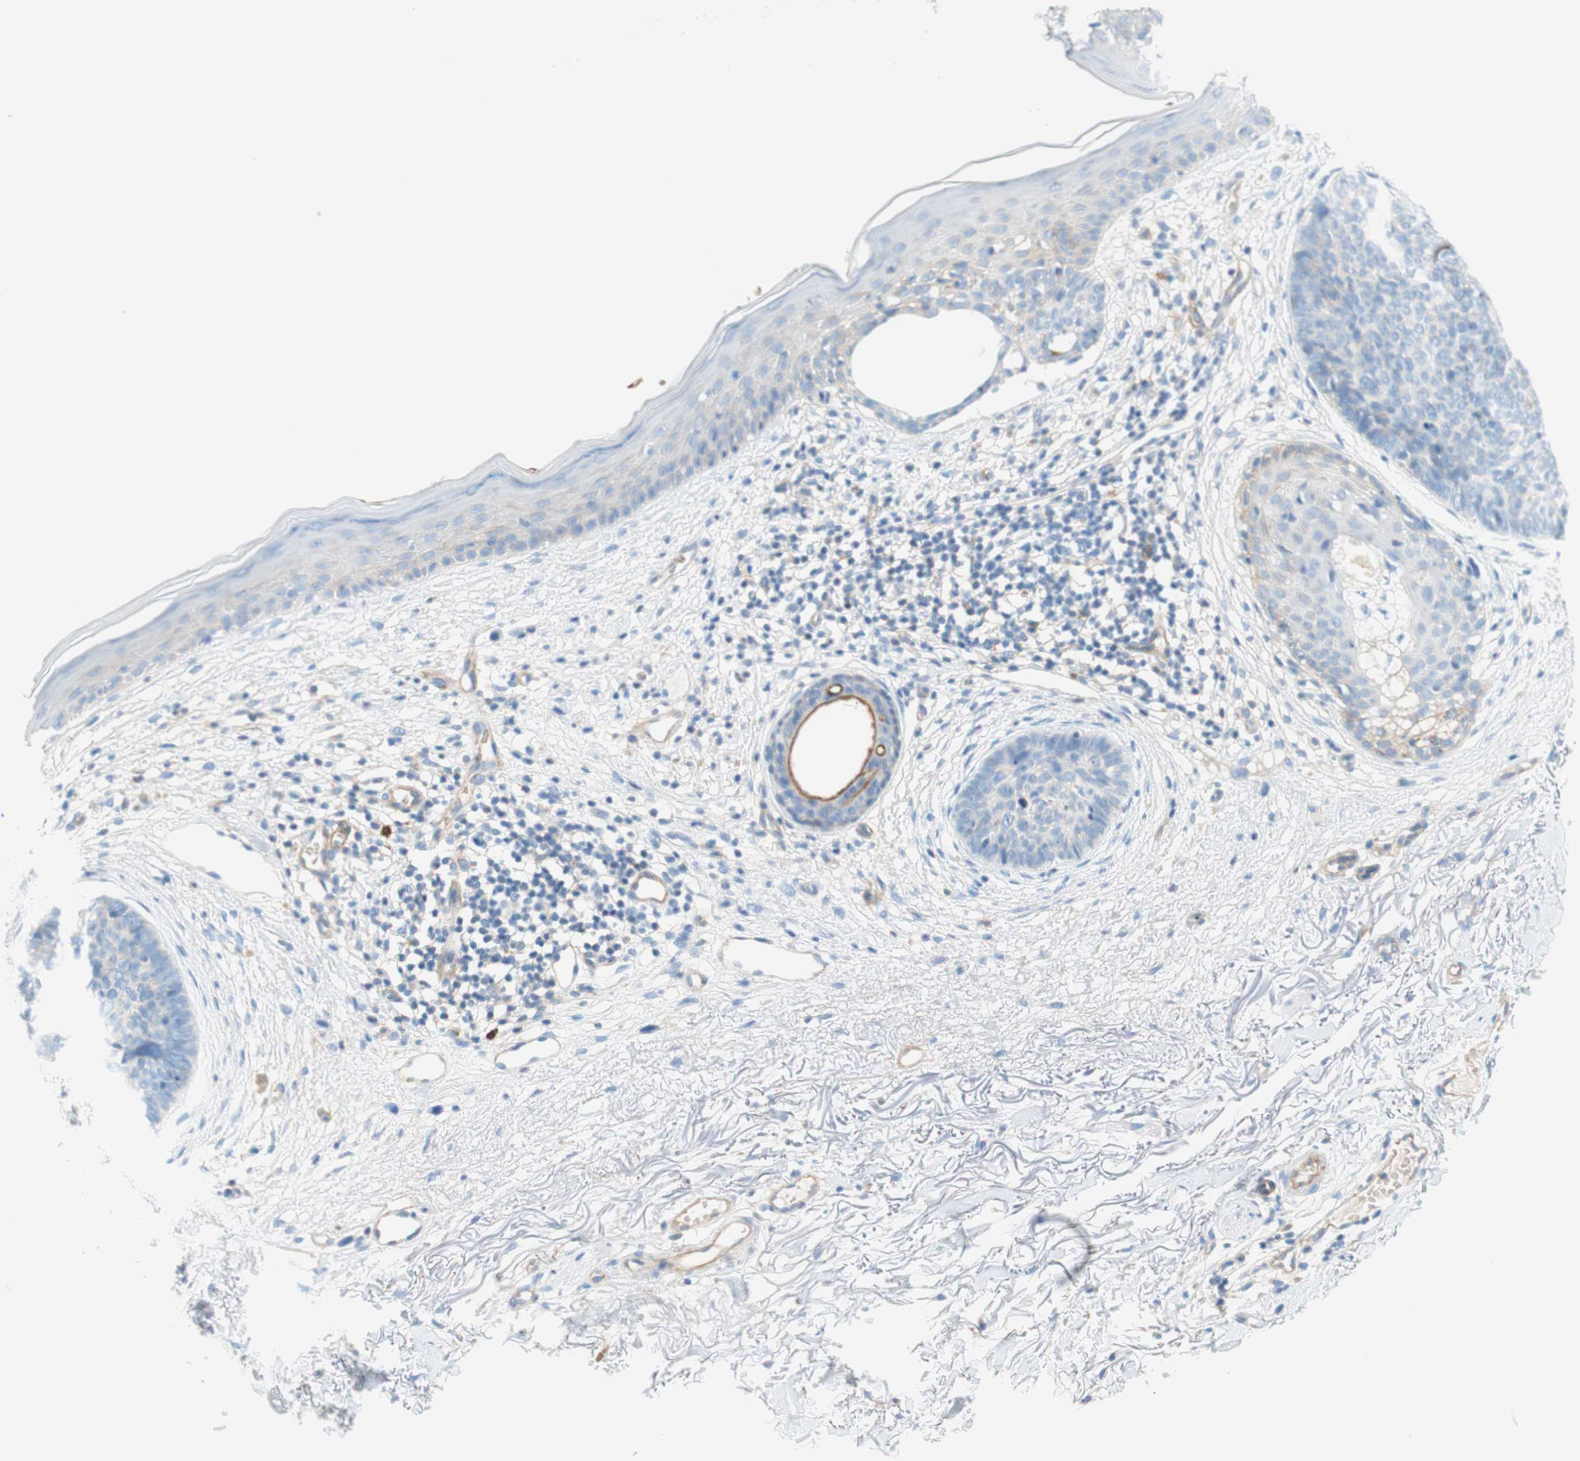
{"staining": {"intensity": "negative", "quantity": "none", "location": "none"}, "tissue": "skin cancer", "cell_type": "Tumor cells", "image_type": "cancer", "snomed": [{"axis": "morphology", "description": "Basal cell carcinoma"}, {"axis": "topography", "description": "Skin"}], "caption": "Immunohistochemistry (IHC) of skin cancer demonstrates no expression in tumor cells.", "gene": "STOM", "patient": {"sex": "female", "age": 70}}